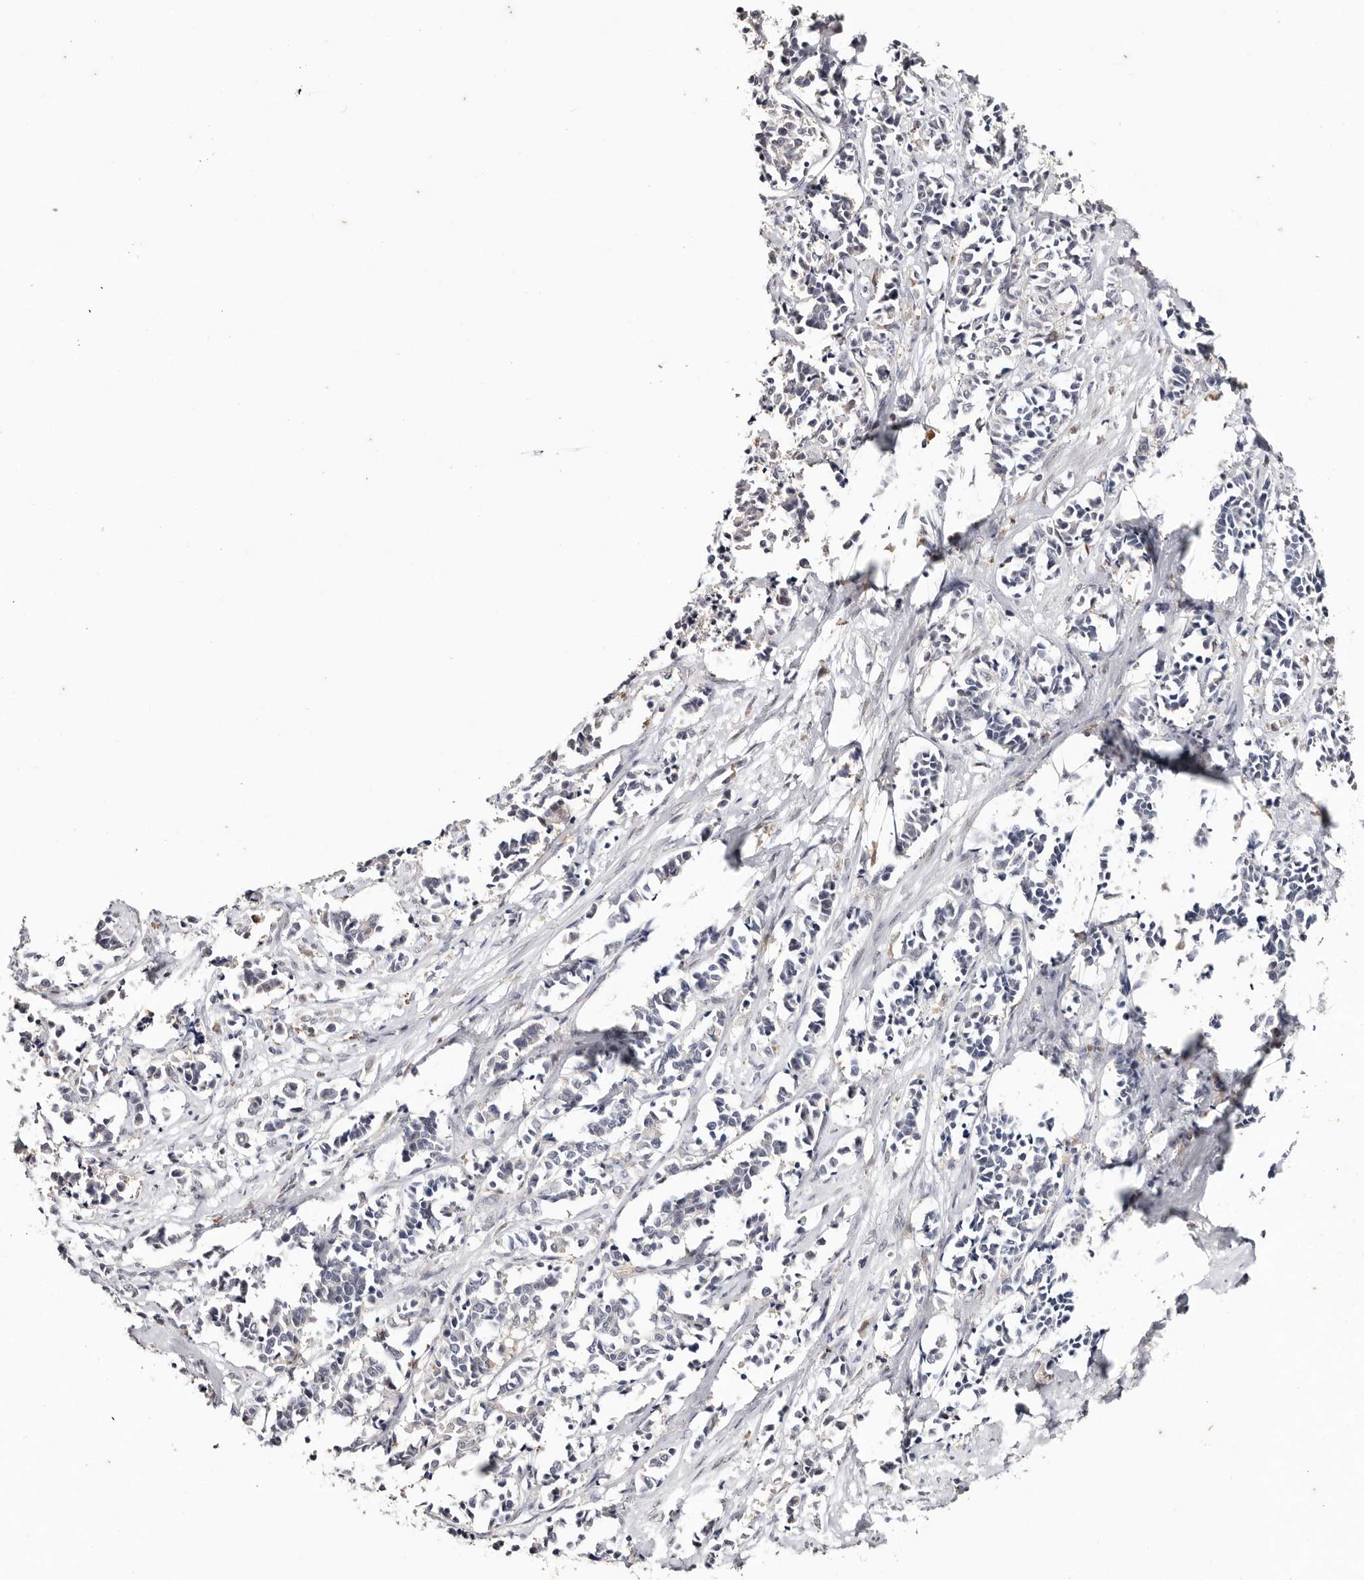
{"staining": {"intensity": "negative", "quantity": "none", "location": "none"}, "tissue": "cervical cancer", "cell_type": "Tumor cells", "image_type": "cancer", "snomed": [{"axis": "morphology", "description": "Normal tissue, NOS"}, {"axis": "morphology", "description": "Squamous cell carcinoma, NOS"}, {"axis": "topography", "description": "Cervix"}], "caption": "IHC histopathology image of neoplastic tissue: human cervical squamous cell carcinoma stained with DAB (3,3'-diaminobenzidine) exhibits no significant protein expression in tumor cells.", "gene": "TYW3", "patient": {"sex": "female", "age": 35}}